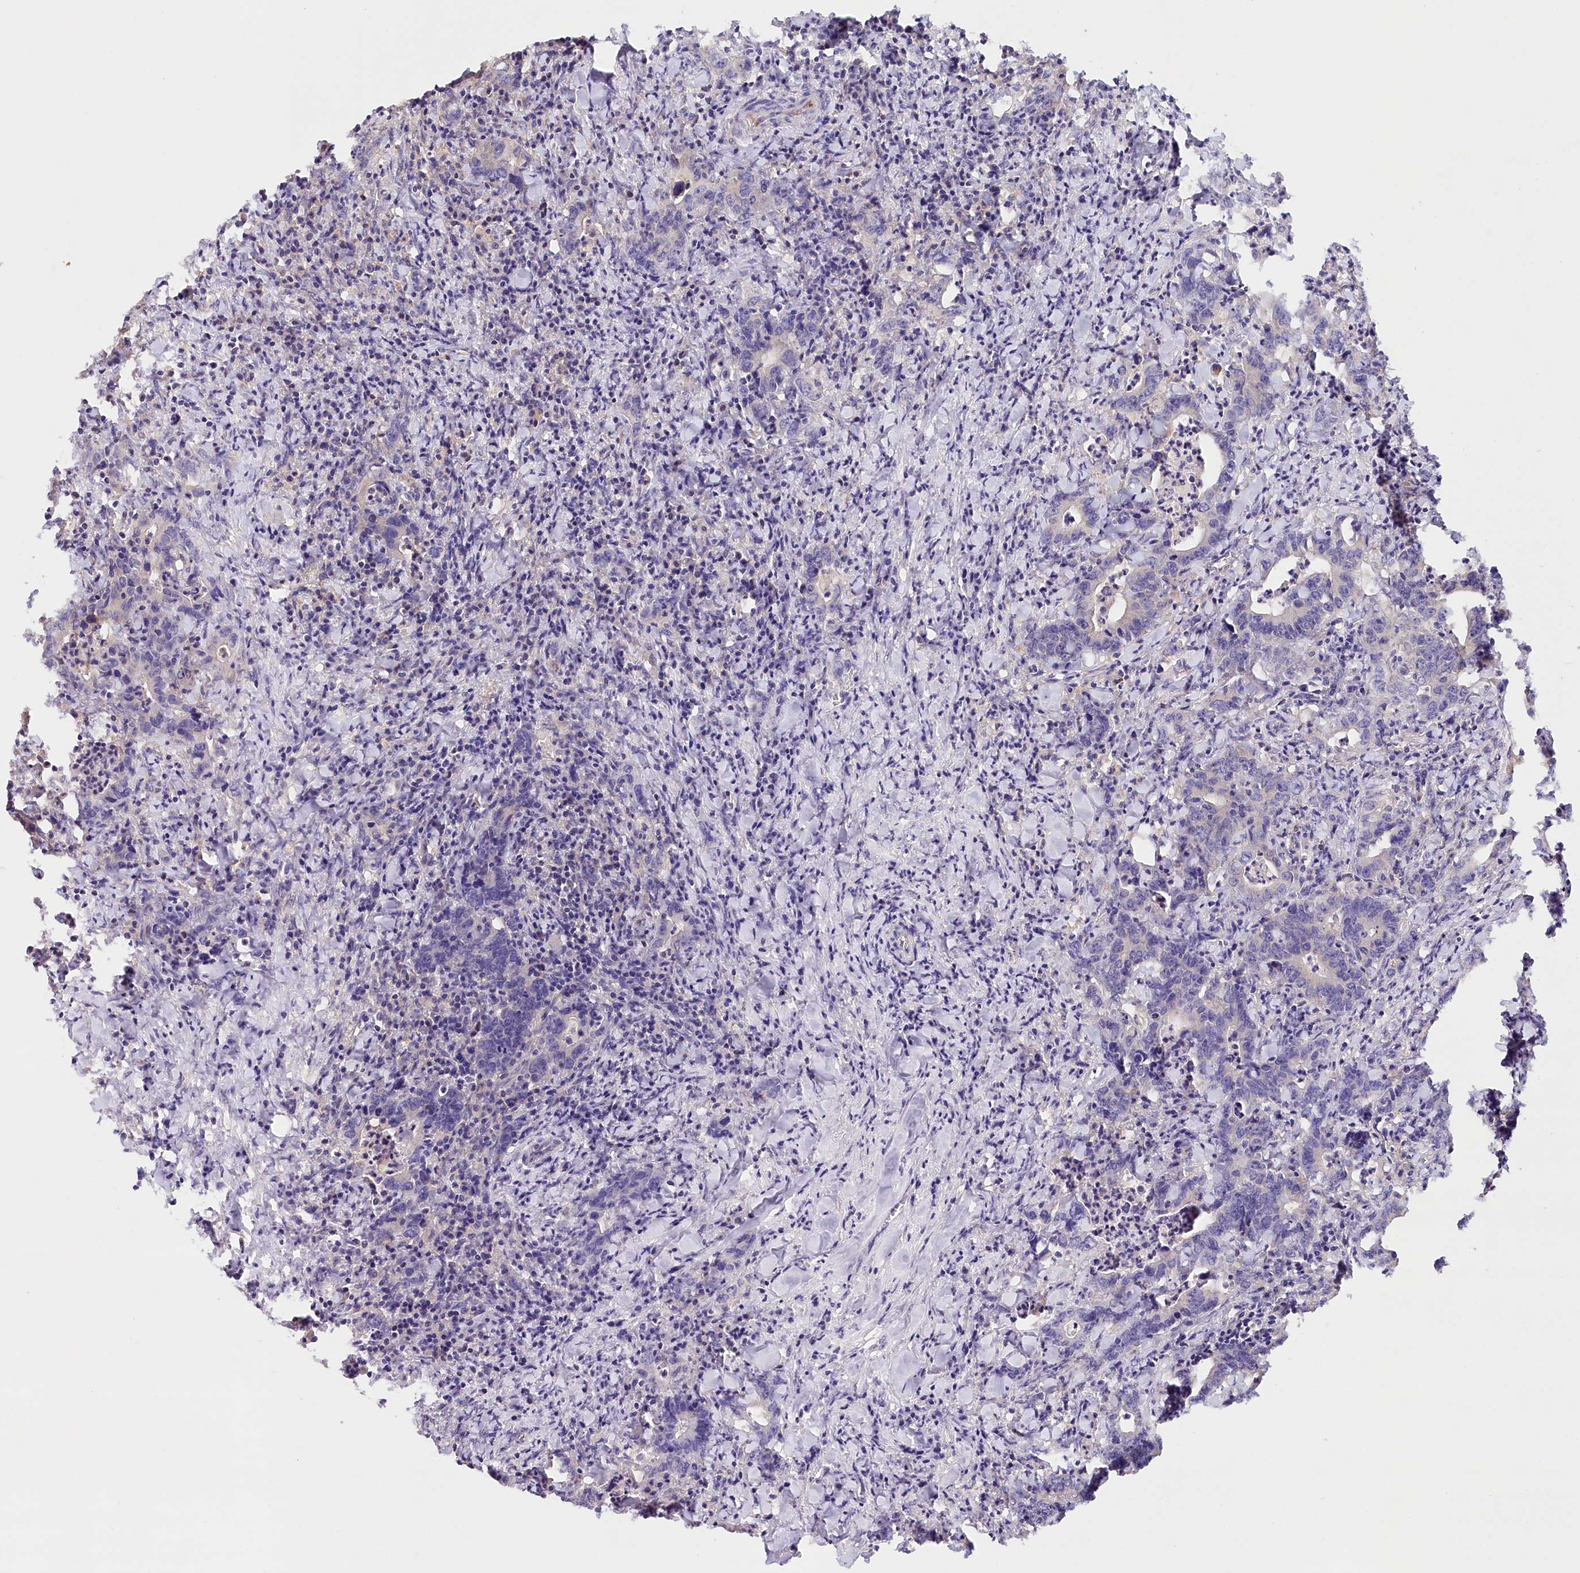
{"staining": {"intensity": "negative", "quantity": "none", "location": "none"}, "tissue": "colorectal cancer", "cell_type": "Tumor cells", "image_type": "cancer", "snomed": [{"axis": "morphology", "description": "Adenocarcinoma, NOS"}, {"axis": "topography", "description": "Colon"}], "caption": "A high-resolution image shows IHC staining of colorectal adenocarcinoma, which reveals no significant expression in tumor cells.", "gene": "TNIP1", "patient": {"sex": "female", "age": 75}}